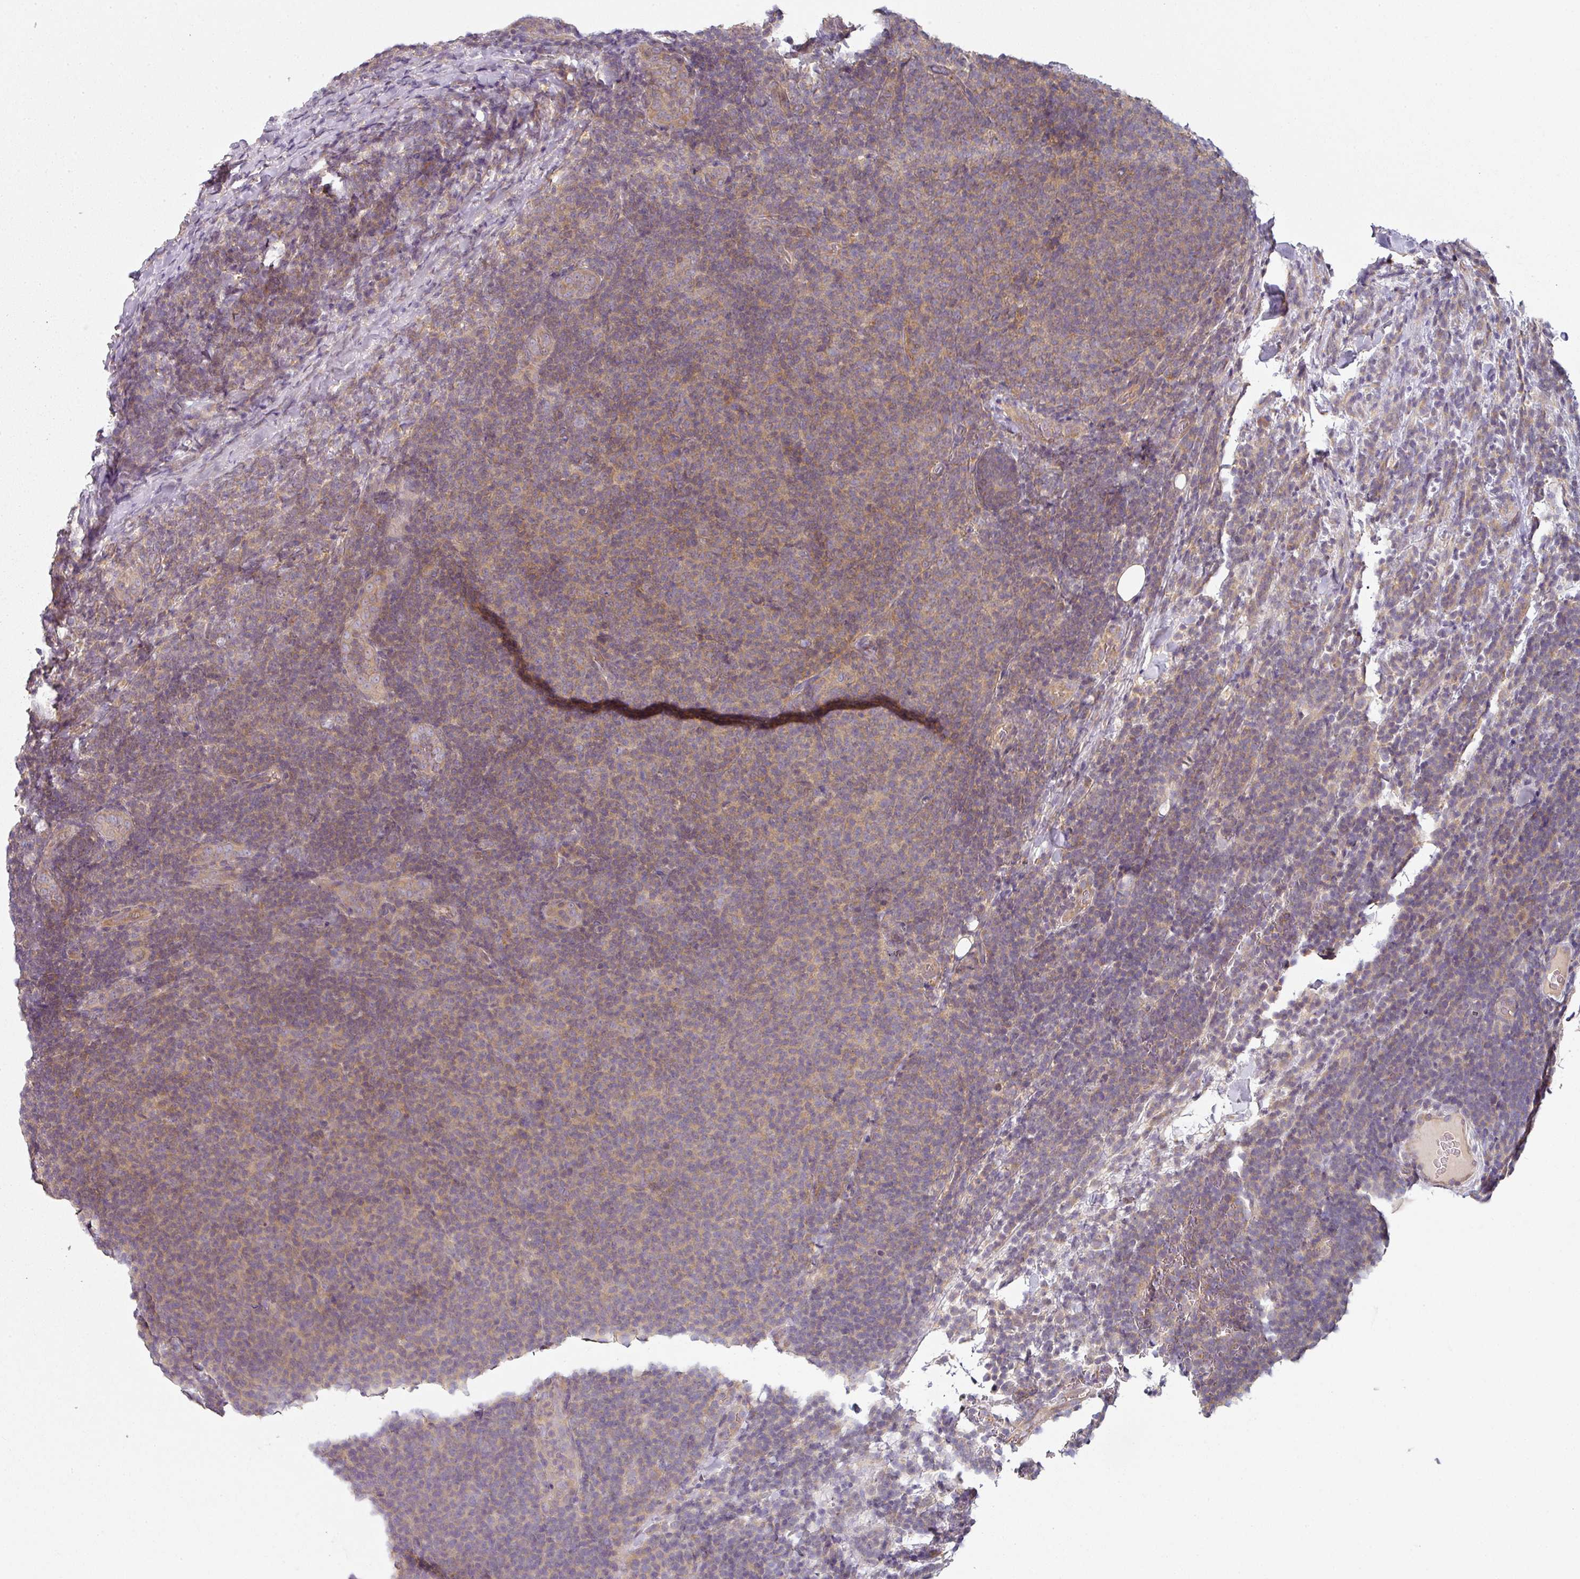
{"staining": {"intensity": "weak", "quantity": "25%-75%", "location": "cytoplasmic/membranous"}, "tissue": "lymphoma", "cell_type": "Tumor cells", "image_type": "cancer", "snomed": [{"axis": "morphology", "description": "Malignant lymphoma, non-Hodgkin's type, Low grade"}, {"axis": "topography", "description": "Lymph node"}], "caption": "An immunohistochemistry image of tumor tissue is shown. Protein staining in brown labels weak cytoplasmic/membranous positivity in lymphoma within tumor cells.", "gene": "MAP2K2", "patient": {"sex": "male", "age": 66}}